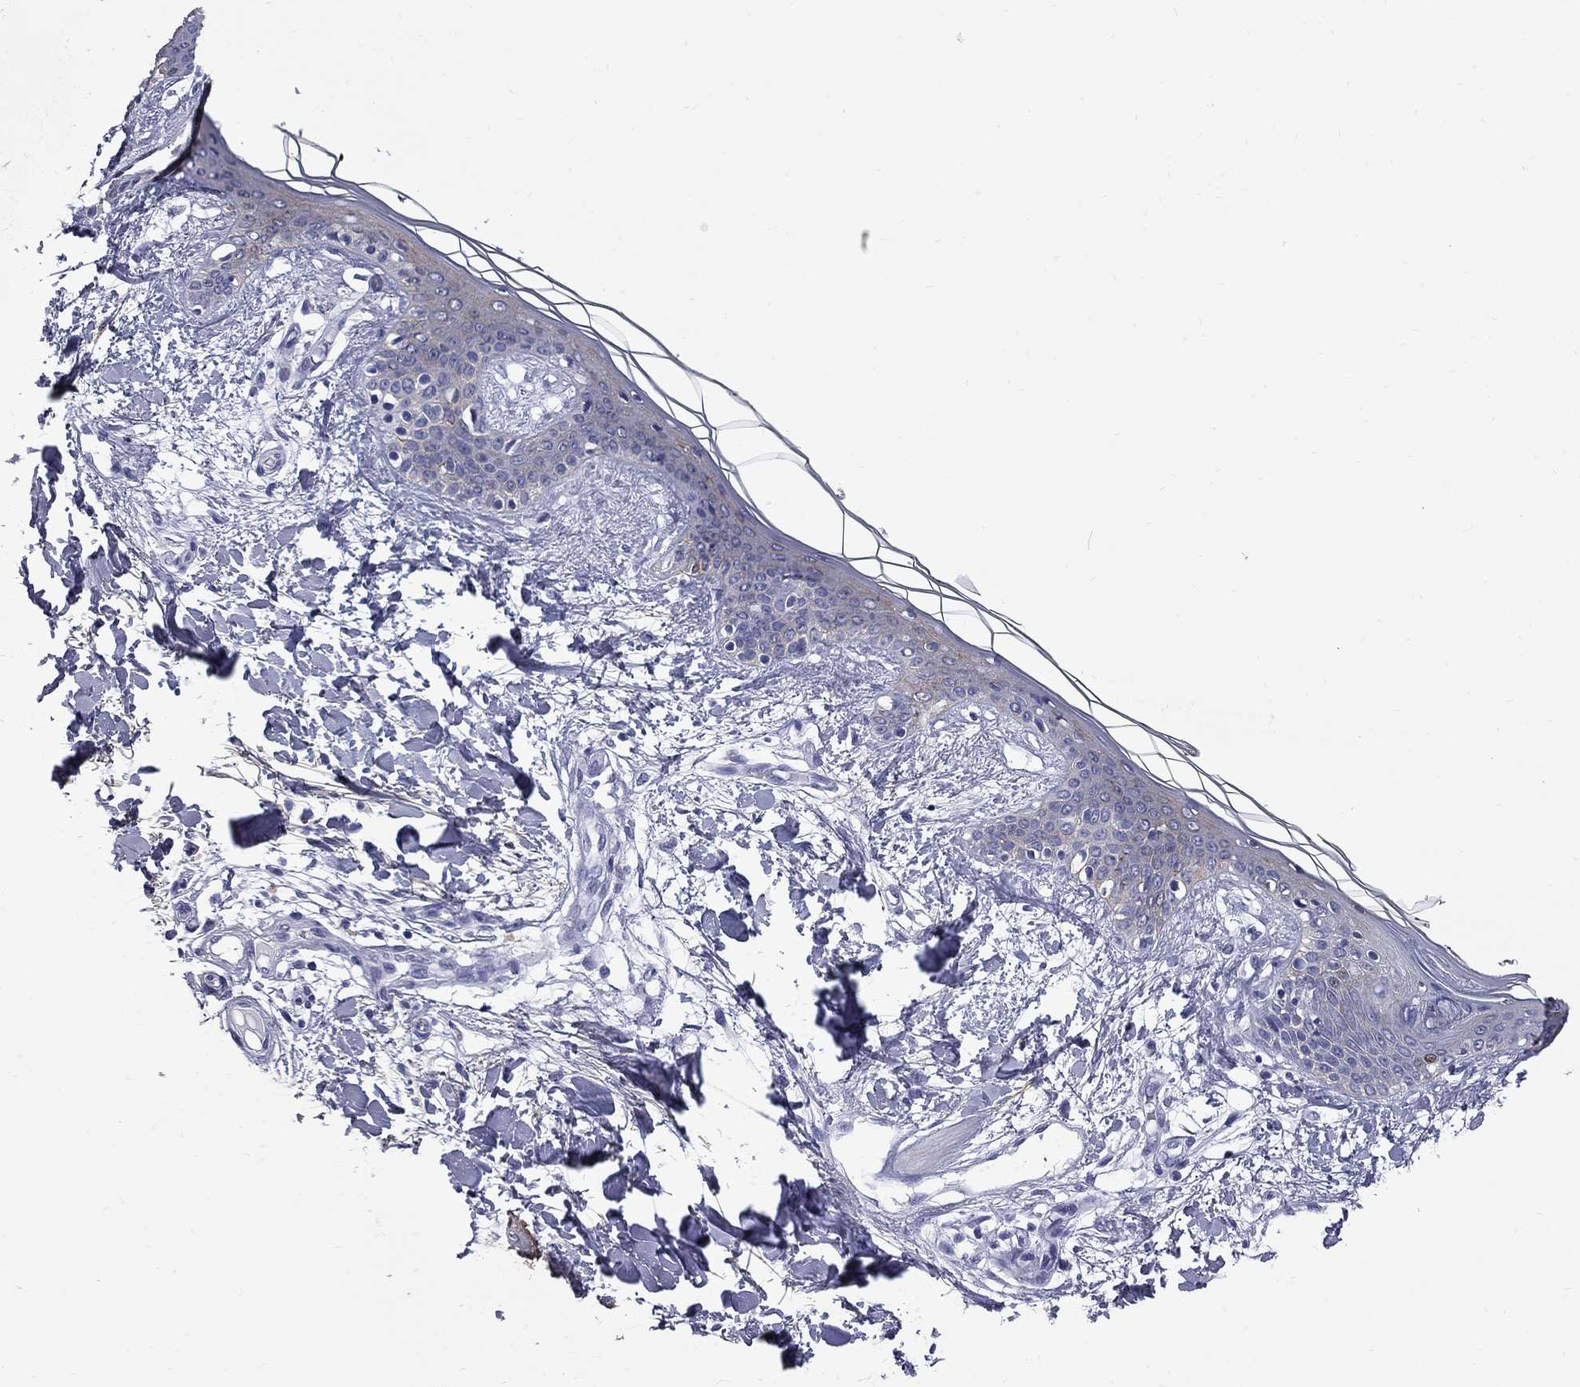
{"staining": {"intensity": "negative", "quantity": "none", "location": "none"}, "tissue": "skin", "cell_type": "Fibroblasts", "image_type": "normal", "snomed": [{"axis": "morphology", "description": "Normal tissue, NOS"}, {"axis": "topography", "description": "Skin"}], "caption": "This is an IHC histopathology image of benign skin. There is no staining in fibroblasts.", "gene": "TRIM29", "patient": {"sex": "female", "age": 34}}